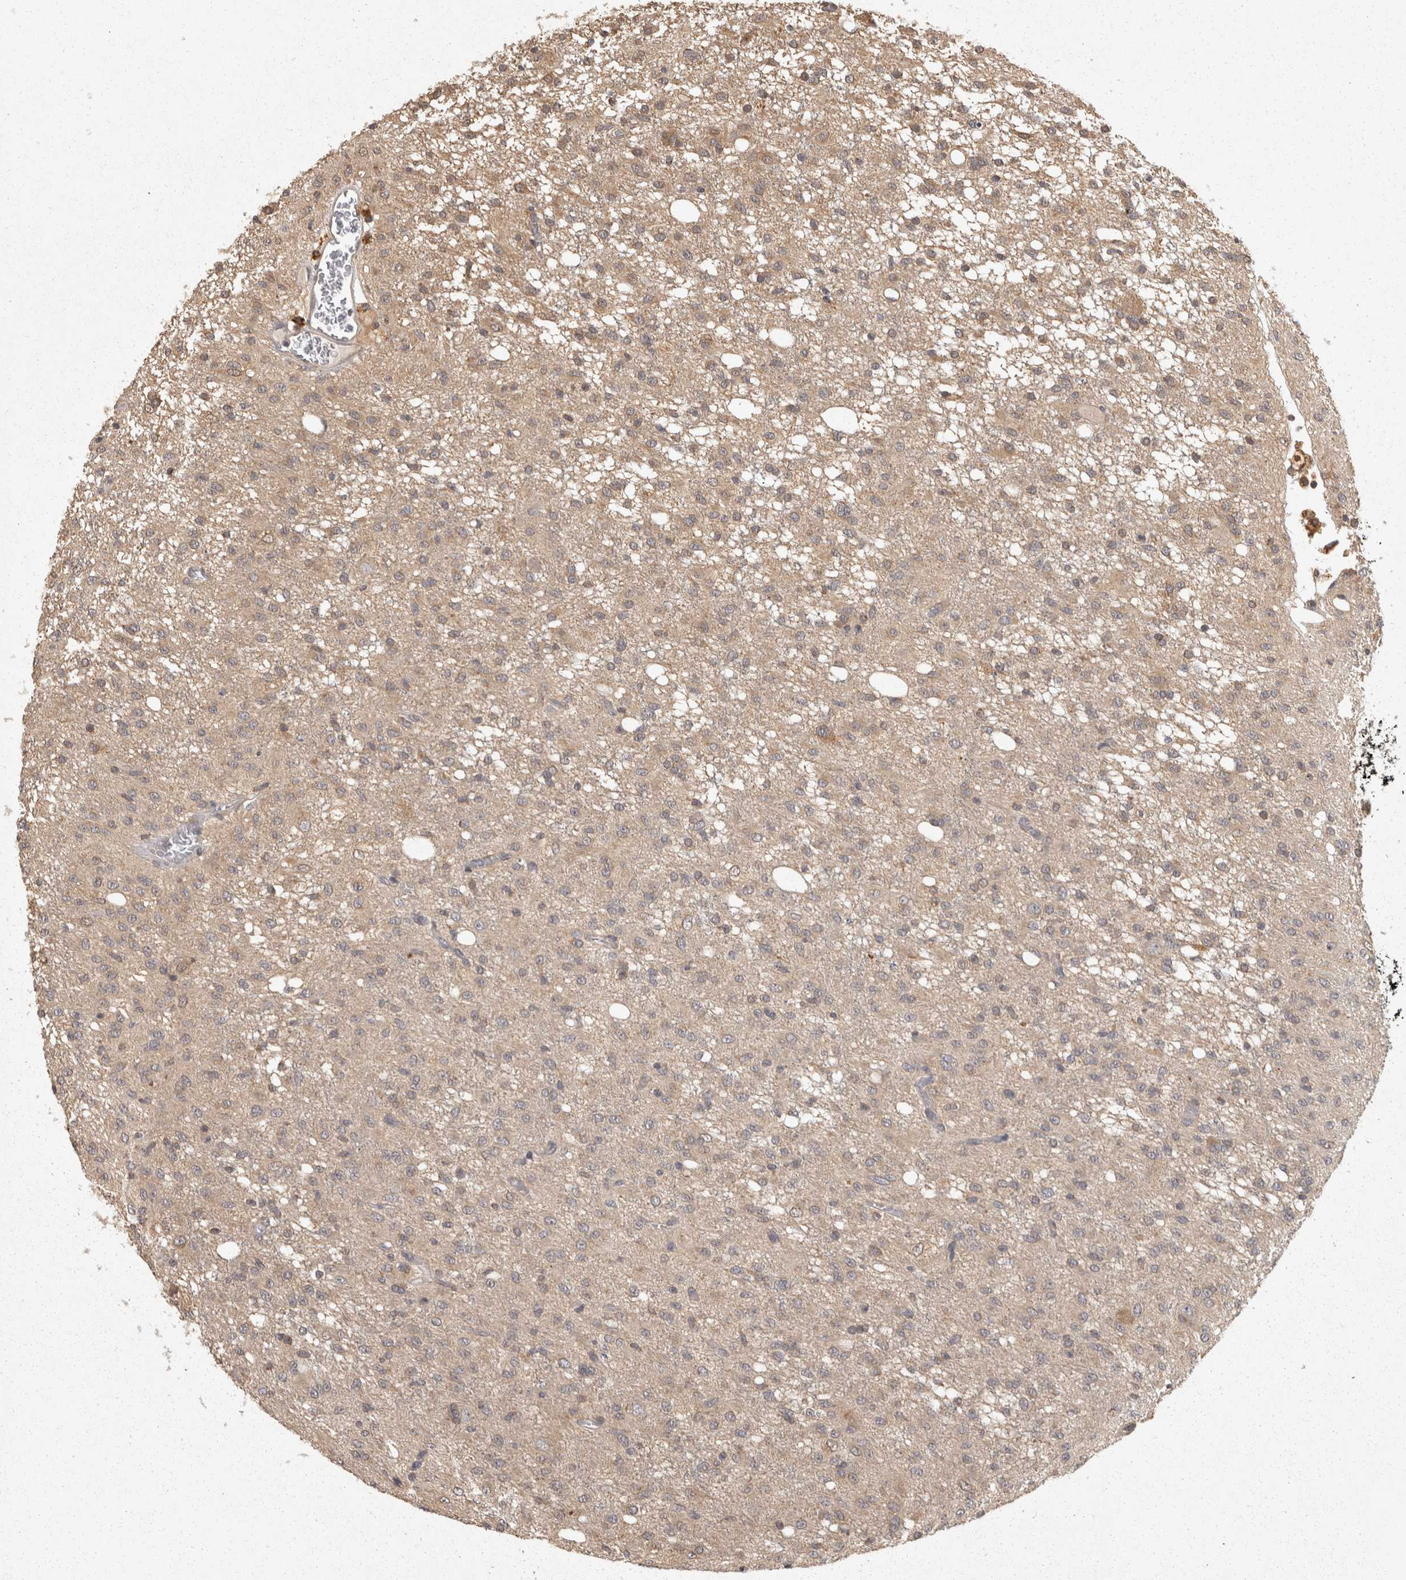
{"staining": {"intensity": "negative", "quantity": "none", "location": "none"}, "tissue": "glioma", "cell_type": "Tumor cells", "image_type": "cancer", "snomed": [{"axis": "morphology", "description": "Glioma, malignant, High grade"}, {"axis": "topography", "description": "Brain"}], "caption": "The IHC histopathology image has no significant positivity in tumor cells of malignant glioma (high-grade) tissue.", "gene": "ACAT2", "patient": {"sex": "female", "age": 59}}